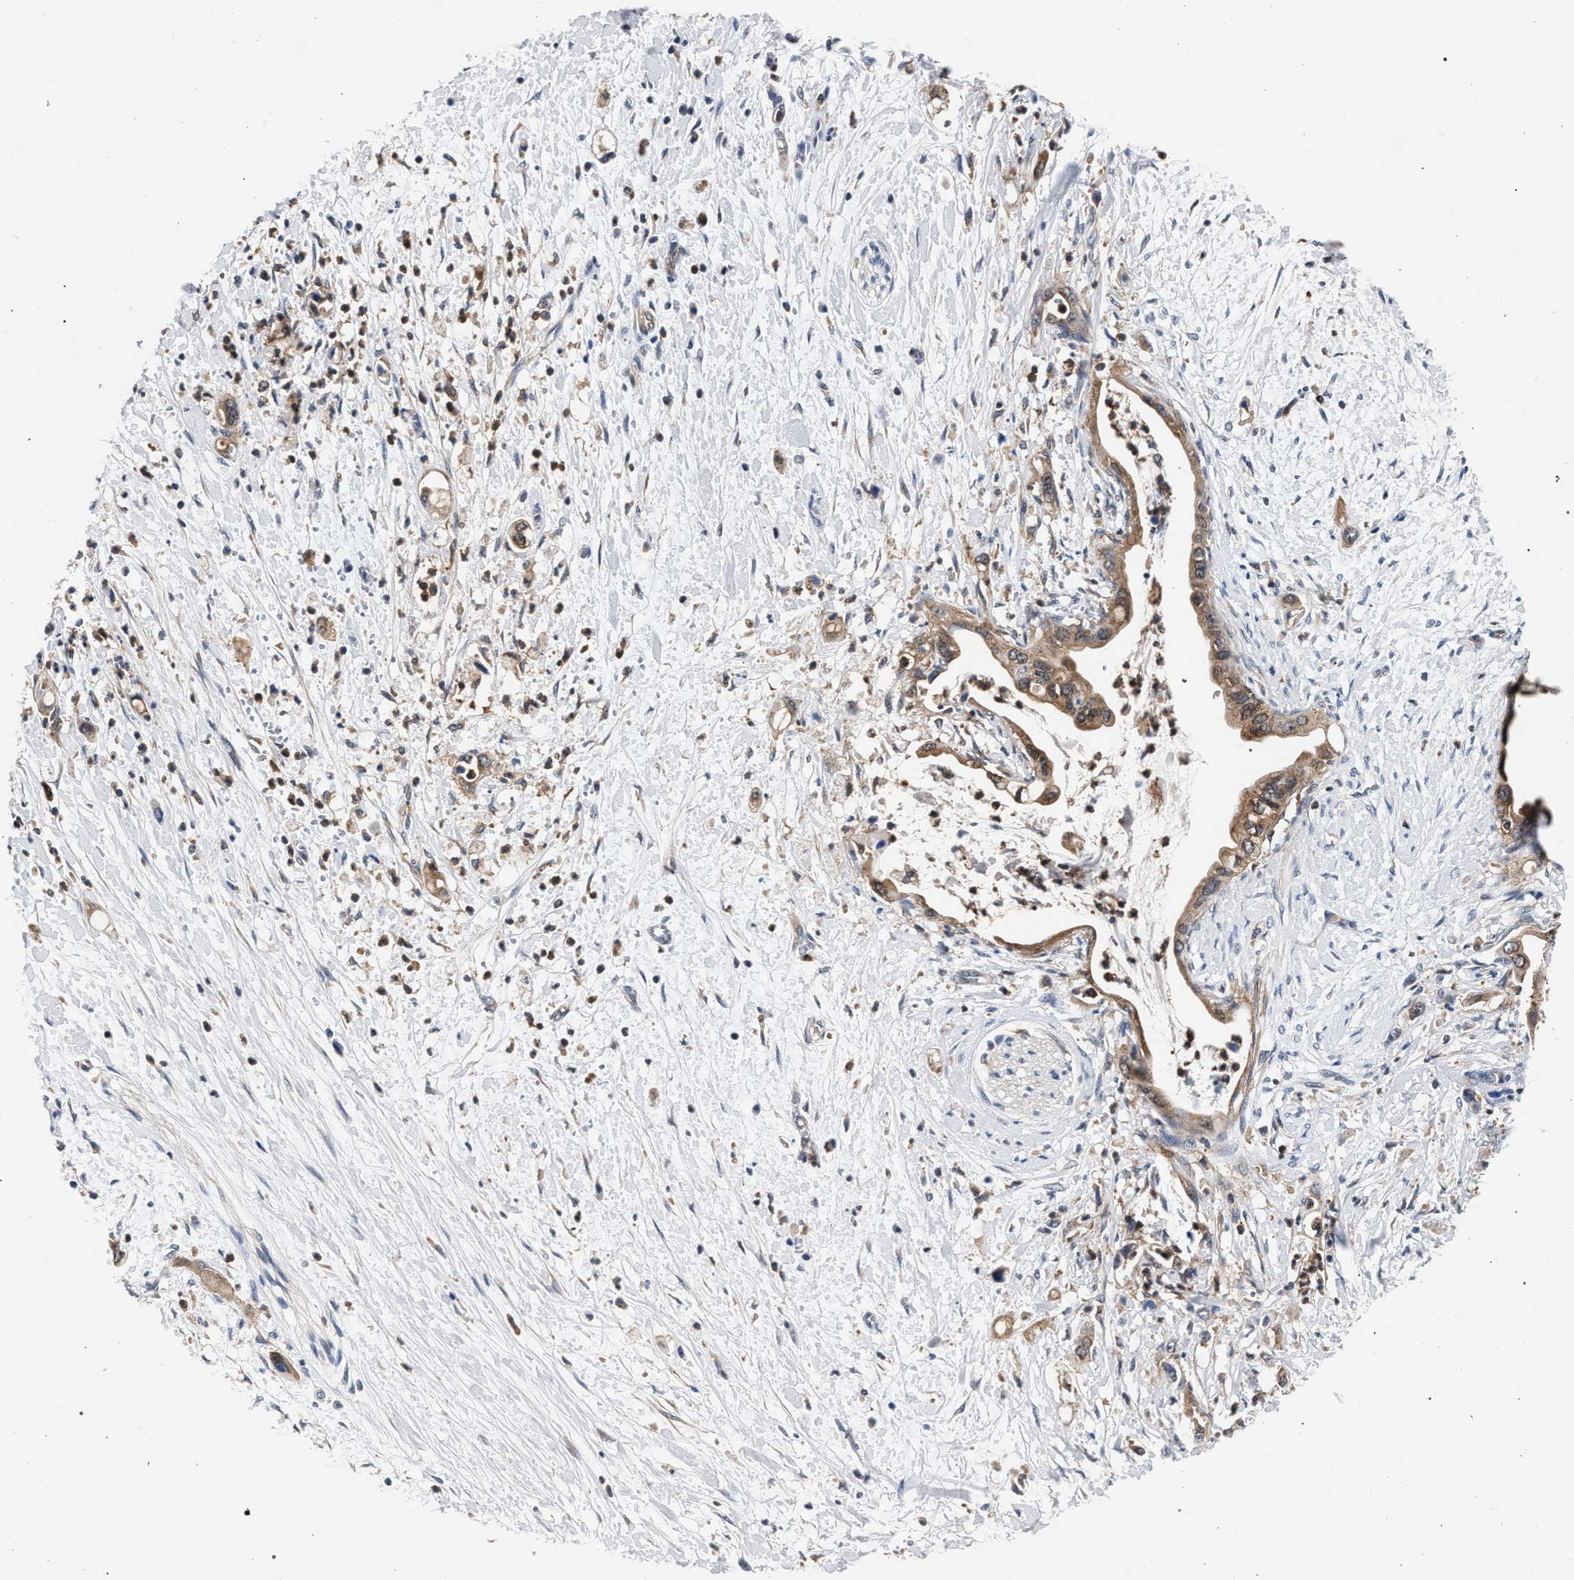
{"staining": {"intensity": "moderate", "quantity": ">75%", "location": "cytoplasmic/membranous"}, "tissue": "pancreatic cancer", "cell_type": "Tumor cells", "image_type": "cancer", "snomed": [{"axis": "morphology", "description": "Adenocarcinoma, NOS"}, {"axis": "topography", "description": "Pancreas"}], "caption": "A histopathology image showing moderate cytoplasmic/membranous staining in about >75% of tumor cells in adenocarcinoma (pancreatic), as visualized by brown immunohistochemical staining.", "gene": "LASP1", "patient": {"sex": "male", "age": 55}}